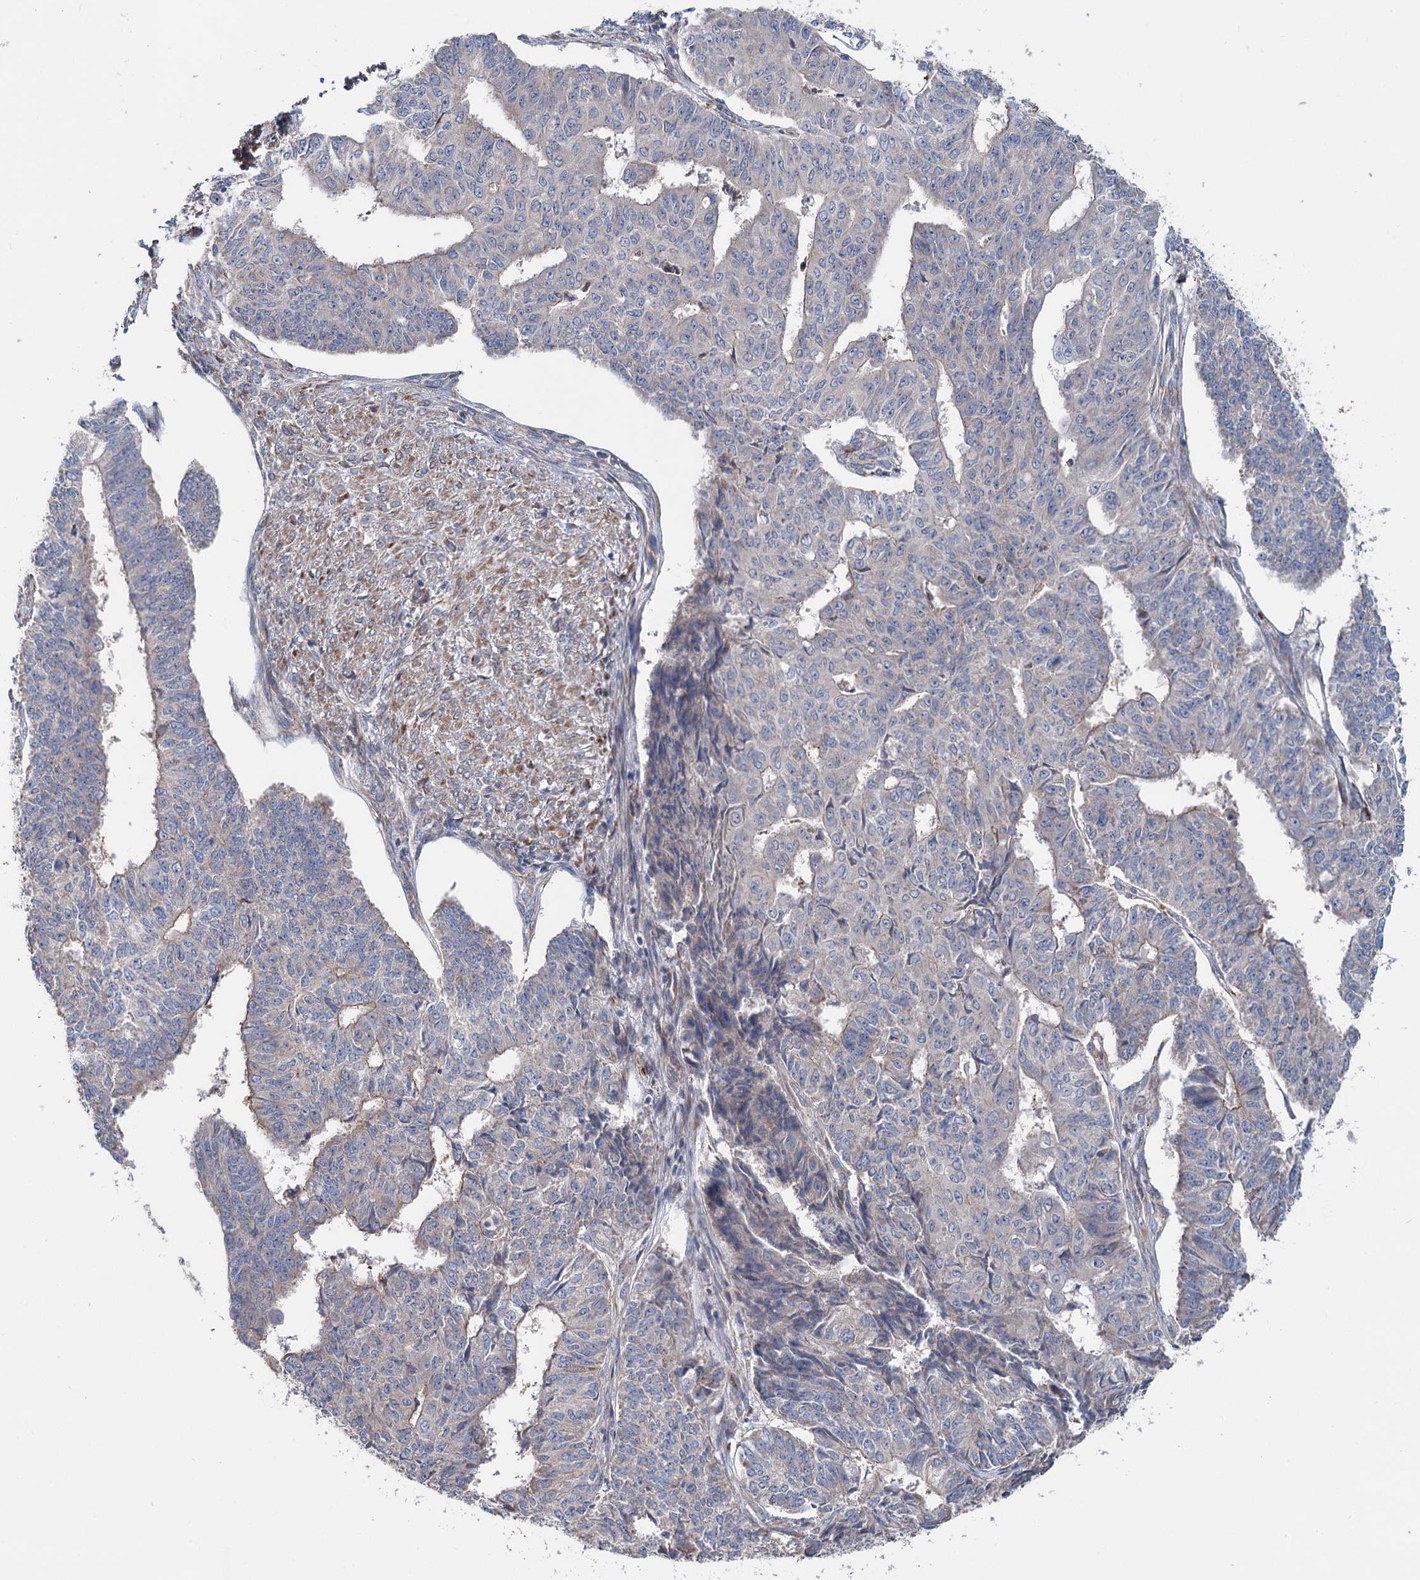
{"staining": {"intensity": "weak", "quantity": "<25%", "location": "cytoplasmic/membranous"}, "tissue": "endometrial cancer", "cell_type": "Tumor cells", "image_type": "cancer", "snomed": [{"axis": "morphology", "description": "Adenocarcinoma, NOS"}, {"axis": "topography", "description": "Endometrium"}], "caption": "Tumor cells are negative for protein expression in human endometrial cancer (adenocarcinoma). (DAB (3,3'-diaminobenzidine) immunohistochemistry, high magnification).", "gene": "PTDSS2", "patient": {"sex": "female", "age": 32}}